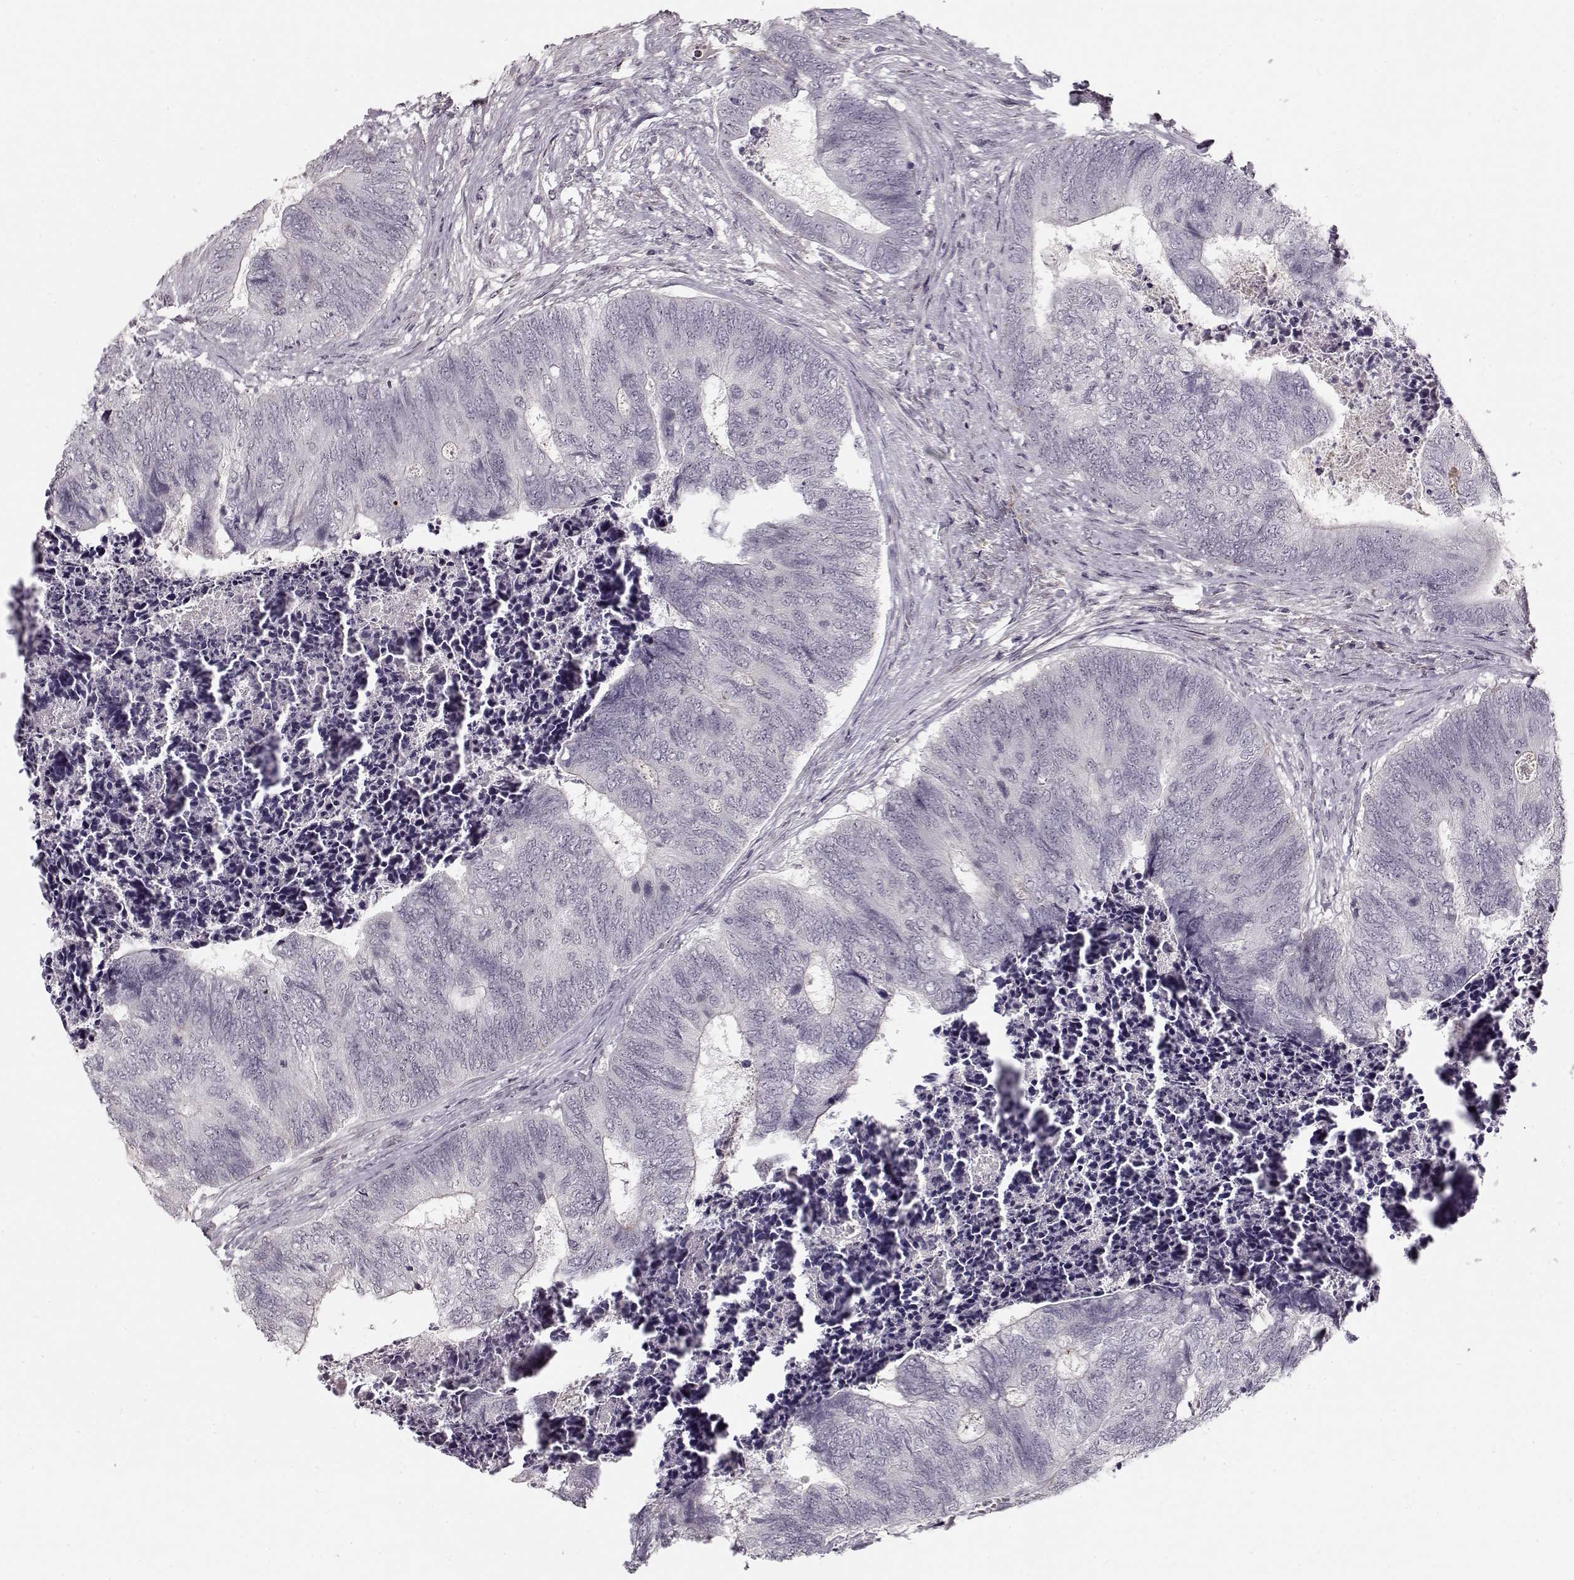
{"staining": {"intensity": "negative", "quantity": "none", "location": "none"}, "tissue": "colorectal cancer", "cell_type": "Tumor cells", "image_type": "cancer", "snomed": [{"axis": "morphology", "description": "Adenocarcinoma, NOS"}, {"axis": "topography", "description": "Colon"}], "caption": "Immunohistochemical staining of colorectal cancer displays no significant expression in tumor cells.", "gene": "DNAI3", "patient": {"sex": "female", "age": 67}}